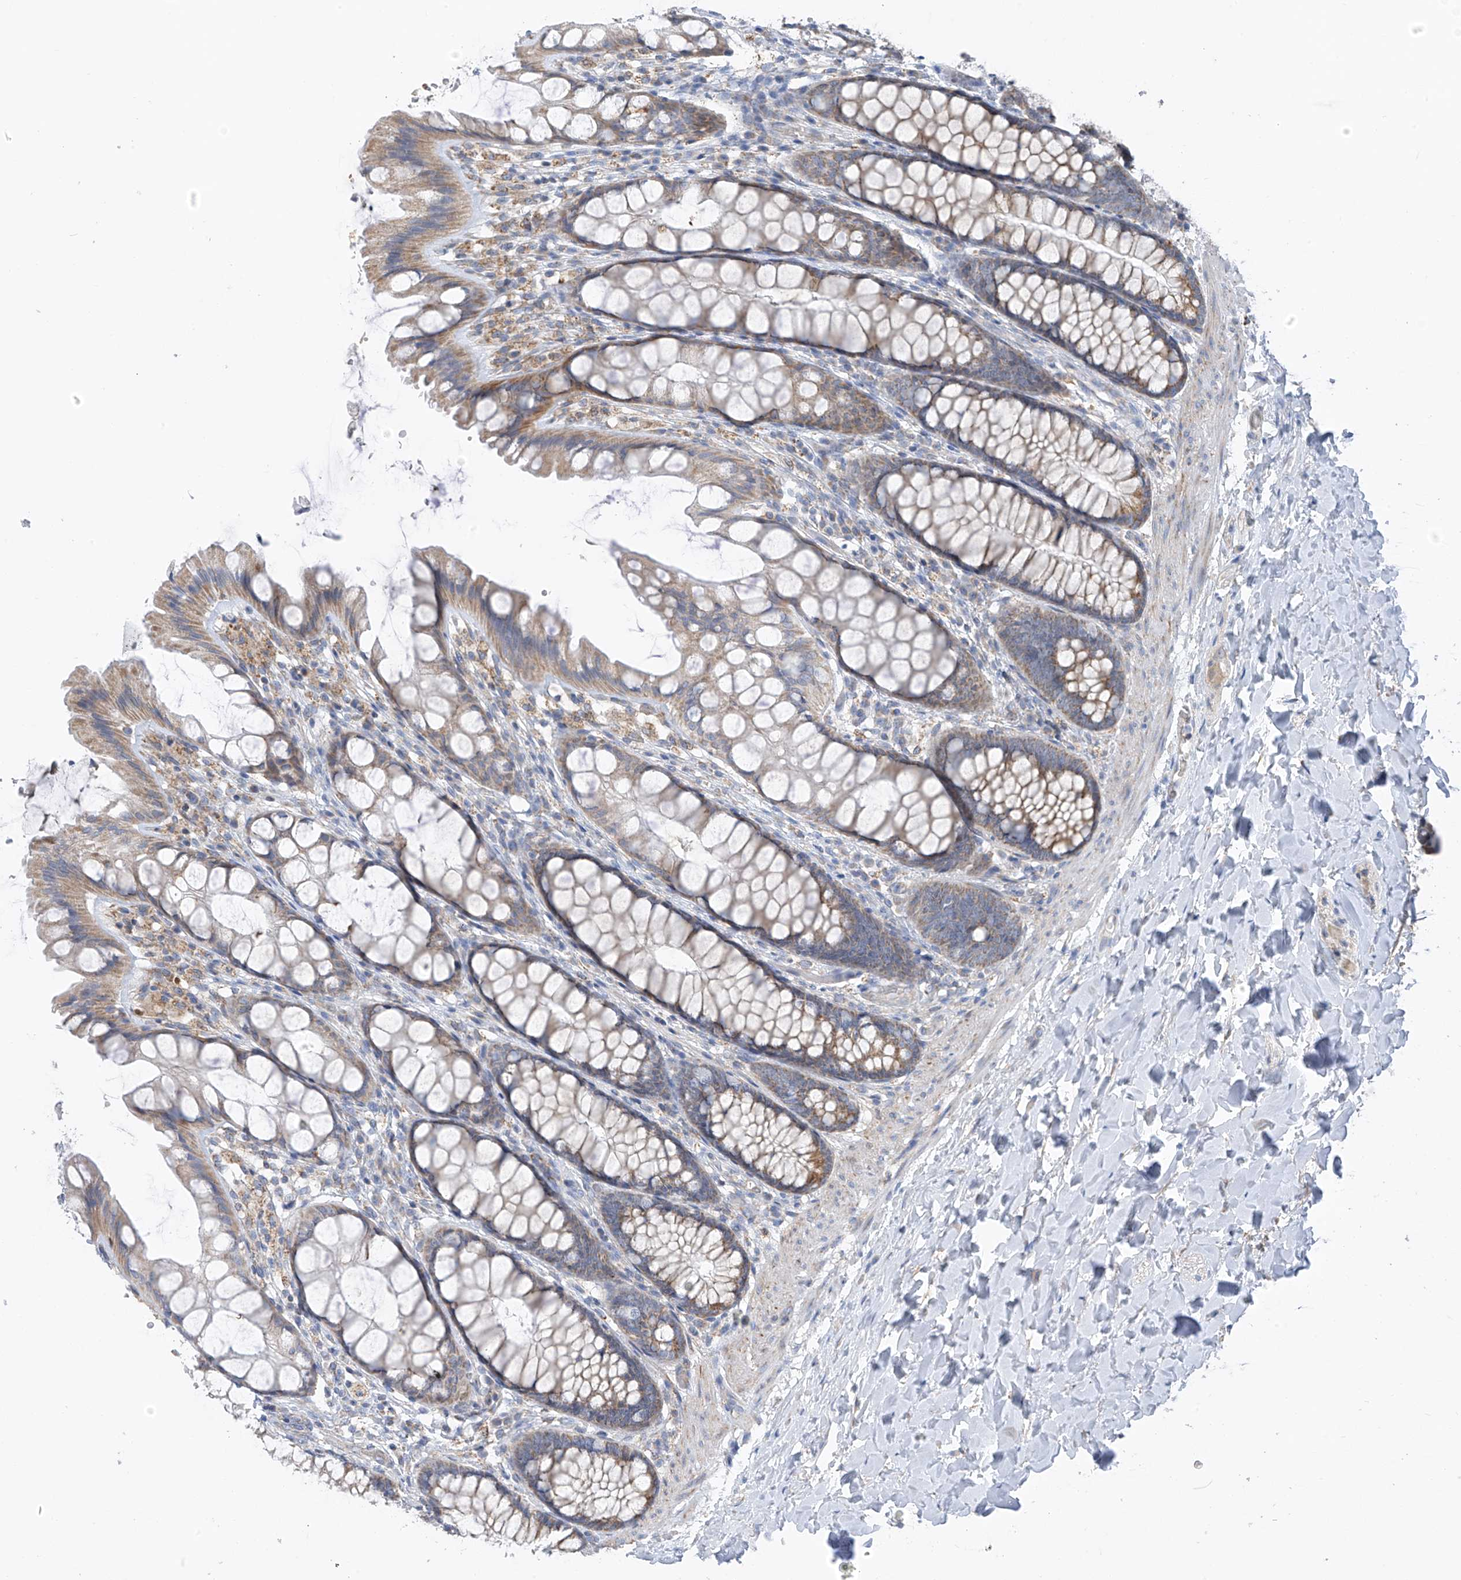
{"staining": {"intensity": "negative", "quantity": "none", "location": "none"}, "tissue": "colon", "cell_type": "Endothelial cells", "image_type": "normal", "snomed": [{"axis": "morphology", "description": "Normal tissue, NOS"}, {"axis": "topography", "description": "Colon"}], "caption": "Immunohistochemistry image of unremarkable human colon stained for a protein (brown), which reveals no expression in endothelial cells.", "gene": "EOMES", "patient": {"sex": "male", "age": 47}}